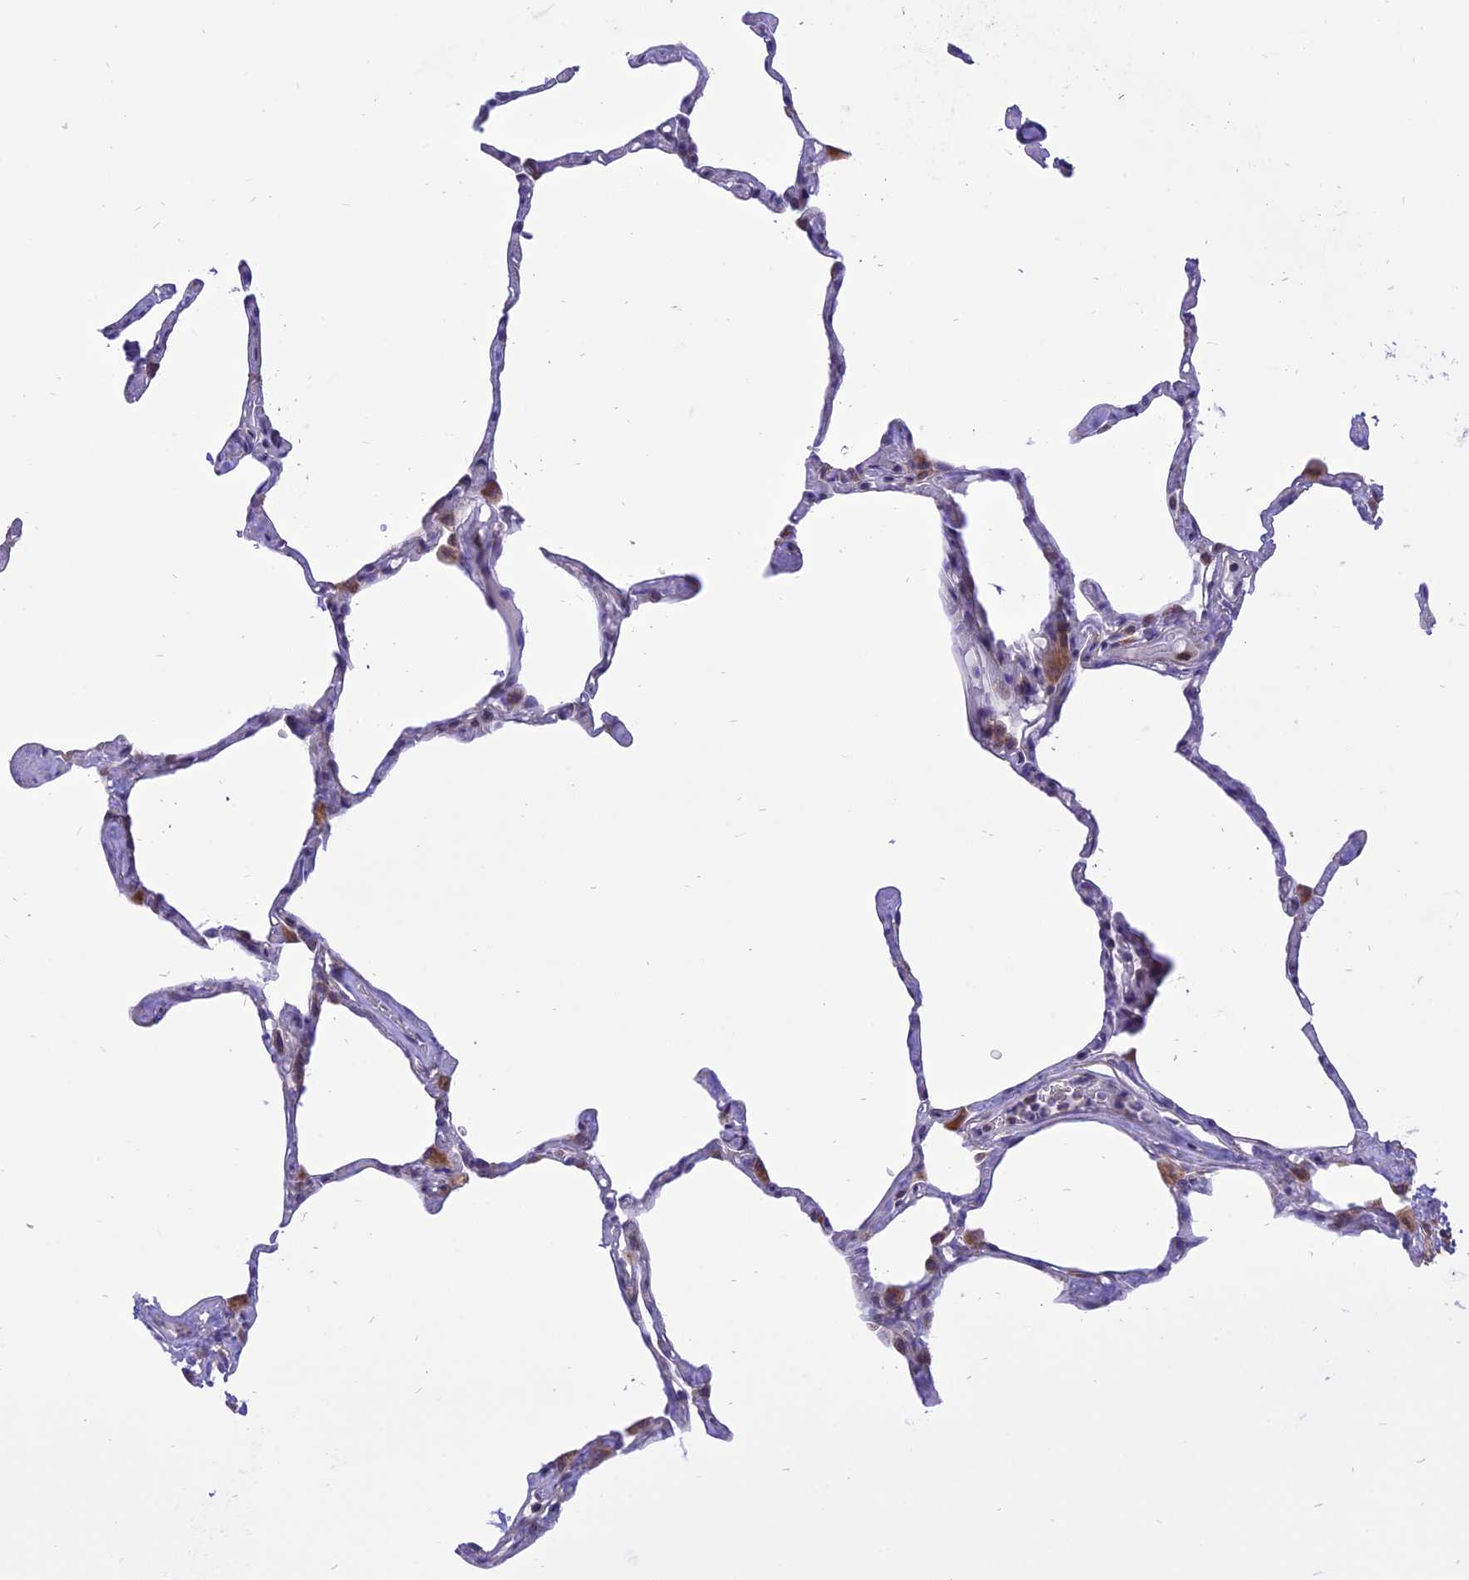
{"staining": {"intensity": "weak", "quantity": "<25%", "location": "cytoplasmic/membranous"}, "tissue": "lung", "cell_type": "Alveolar cells", "image_type": "normal", "snomed": [{"axis": "morphology", "description": "Normal tissue, NOS"}, {"axis": "topography", "description": "Lung"}], "caption": "Alveolar cells are negative for protein expression in normal human lung.", "gene": "ARMCX6", "patient": {"sex": "male", "age": 65}}